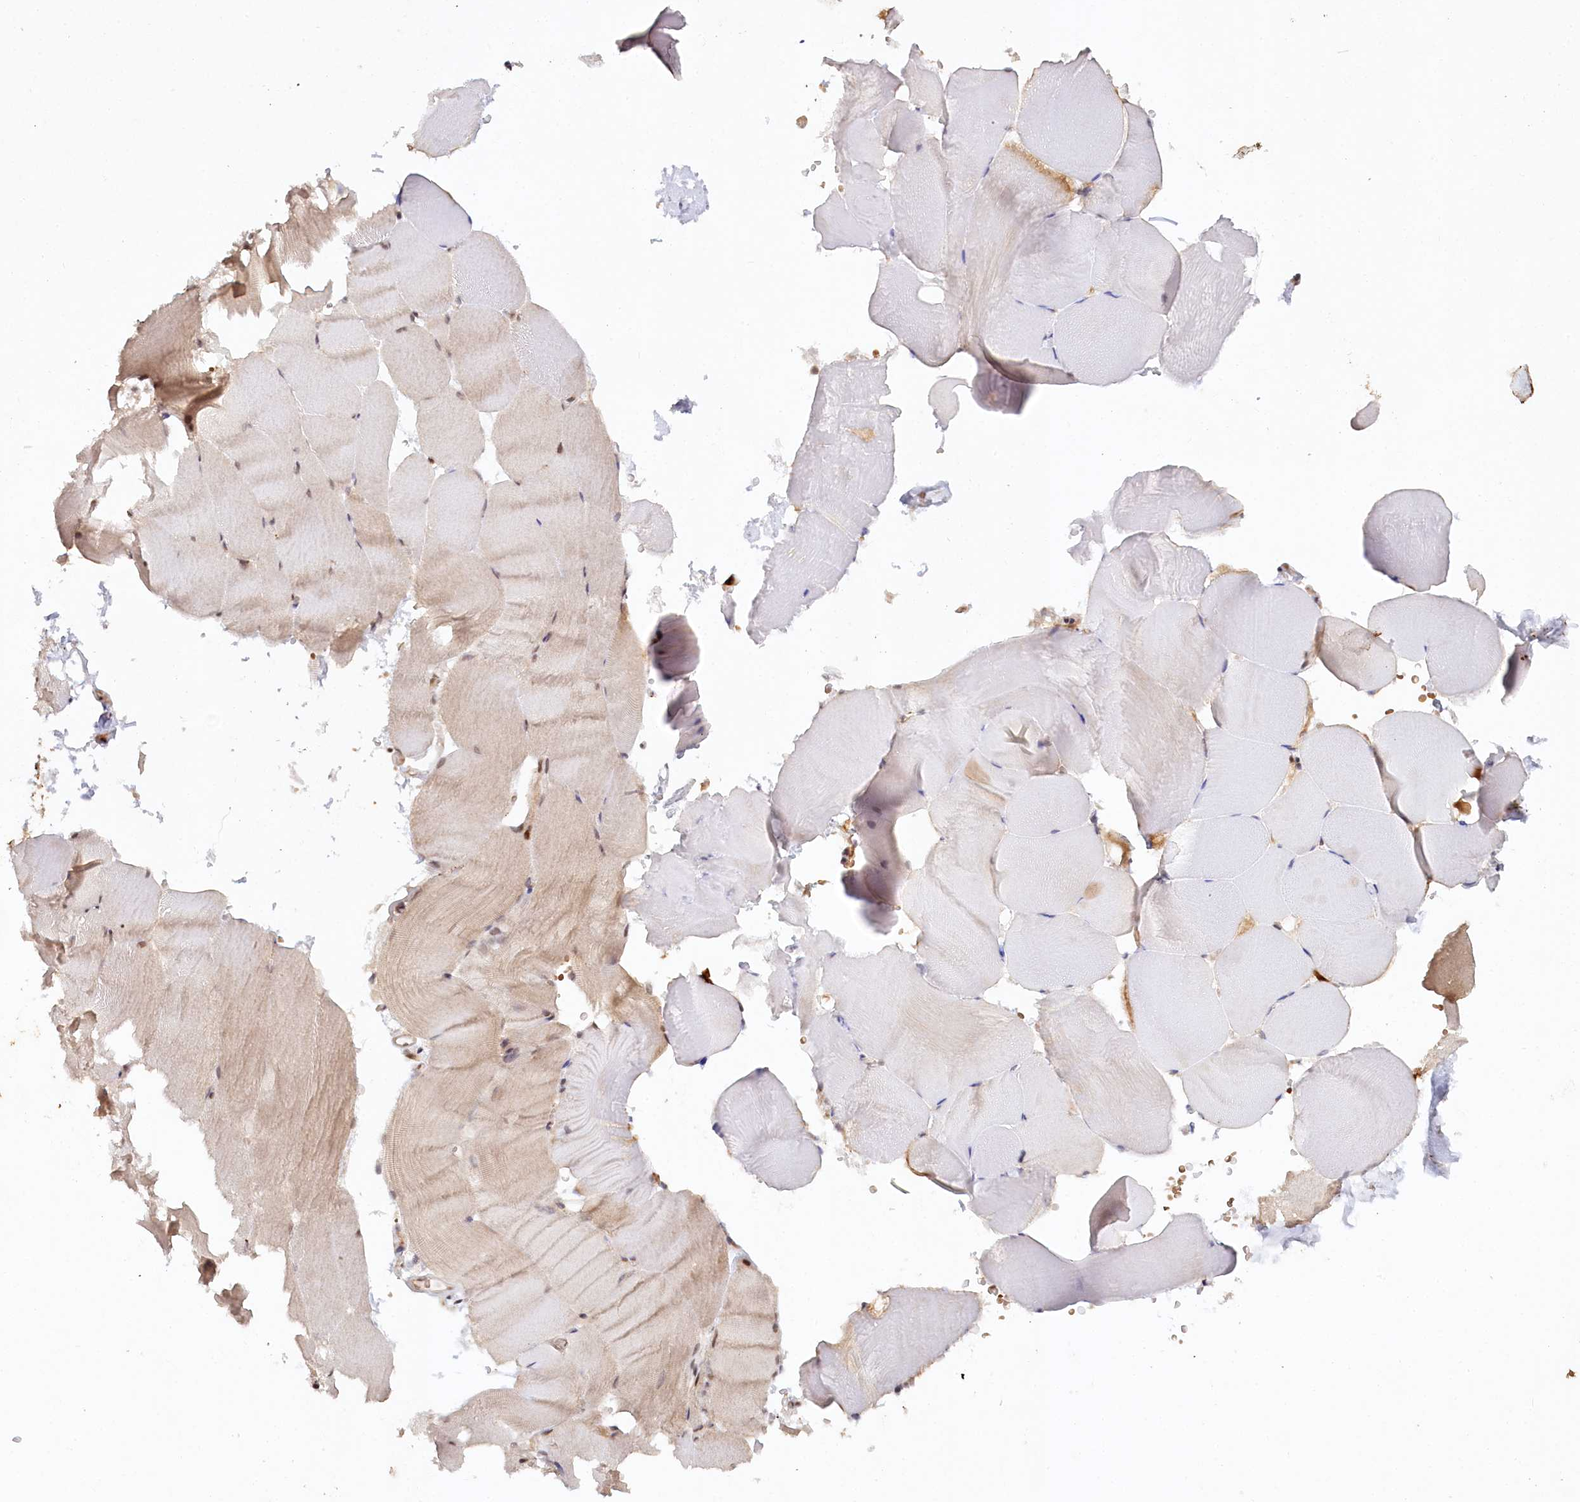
{"staining": {"intensity": "moderate", "quantity": "<25%", "location": "cytoplasmic/membranous,nuclear"}, "tissue": "skeletal muscle", "cell_type": "Myocytes", "image_type": "normal", "snomed": [{"axis": "morphology", "description": "Normal tissue, NOS"}, {"axis": "topography", "description": "Skeletal muscle"}, {"axis": "topography", "description": "Parathyroid gland"}], "caption": "An image showing moderate cytoplasmic/membranous,nuclear expression in about <25% of myocytes in normal skeletal muscle, as visualized by brown immunohistochemical staining.", "gene": "CCDC65", "patient": {"sex": "female", "age": 37}}